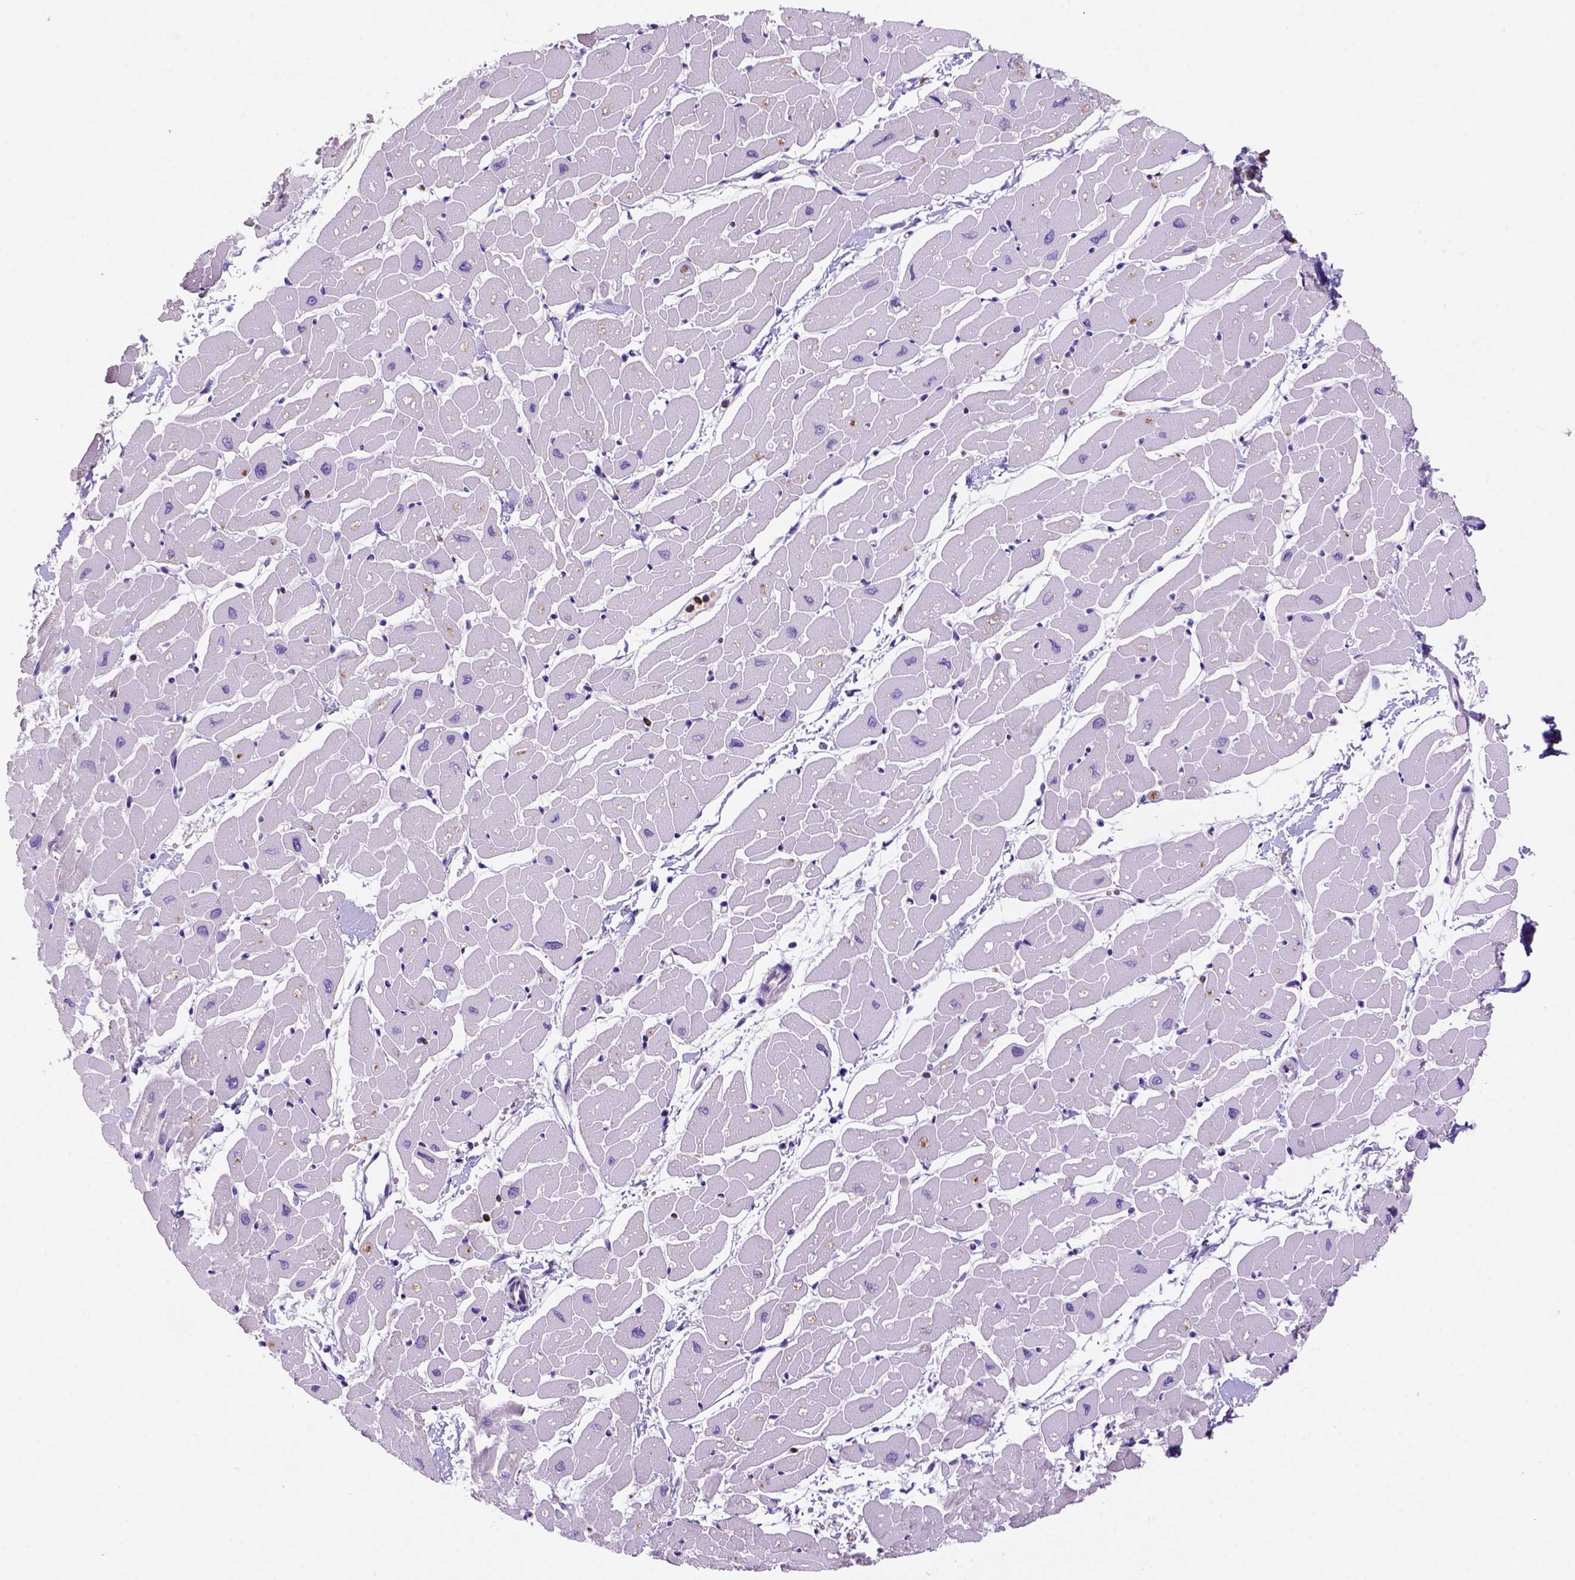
{"staining": {"intensity": "negative", "quantity": "none", "location": "none"}, "tissue": "heart muscle", "cell_type": "Cardiomyocytes", "image_type": "normal", "snomed": [{"axis": "morphology", "description": "Normal tissue, NOS"}, {"axis": "topography", "description": "Heart"}], "caption": "DAB (3,3'-diaminobenzidine) immunohistochemical staining of benign heart muscle exhibits no significant expression in cardiomyocytes.", "gene": "INPP5D", "patient": {"sex": "male", "age": 57}}